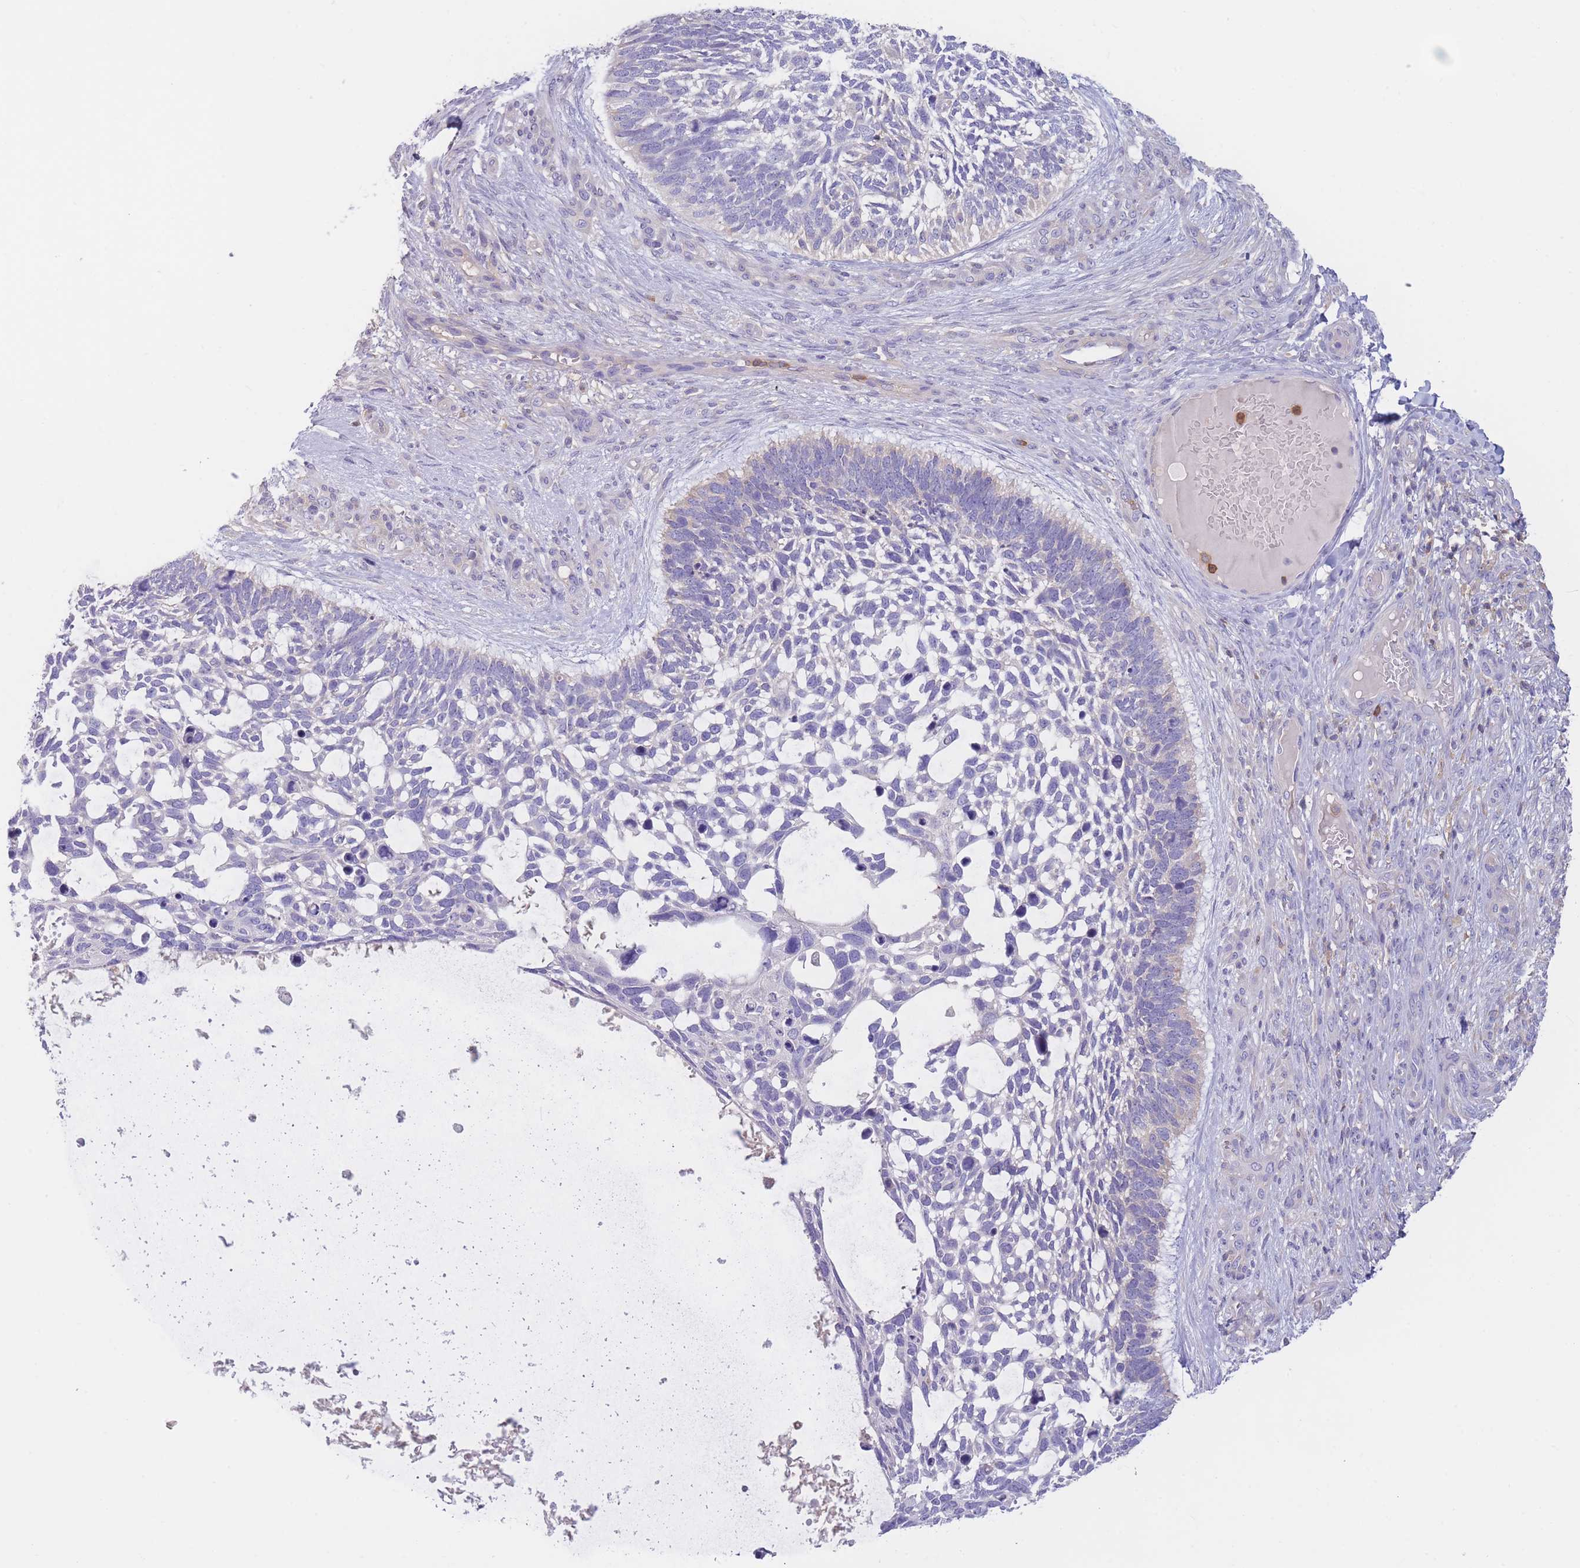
{"staining": {"intensity": "negative", "quantity": "none", "location": "none"}, "tissue": "skin cancer", "cell_type": "Tumor cells", "image_type": "cancer", "snomed": [{"axis": "morphology", "description": "Basal cell carcinoma"}, {"axis": "topography", "description": "Skin"}], "caption": "This is an IHC image of skin basal cell carcinoma. There is no expression in tumor cells.", "gene": "ST3GAL4", "patient": {"sex": "male", "age": 88}}